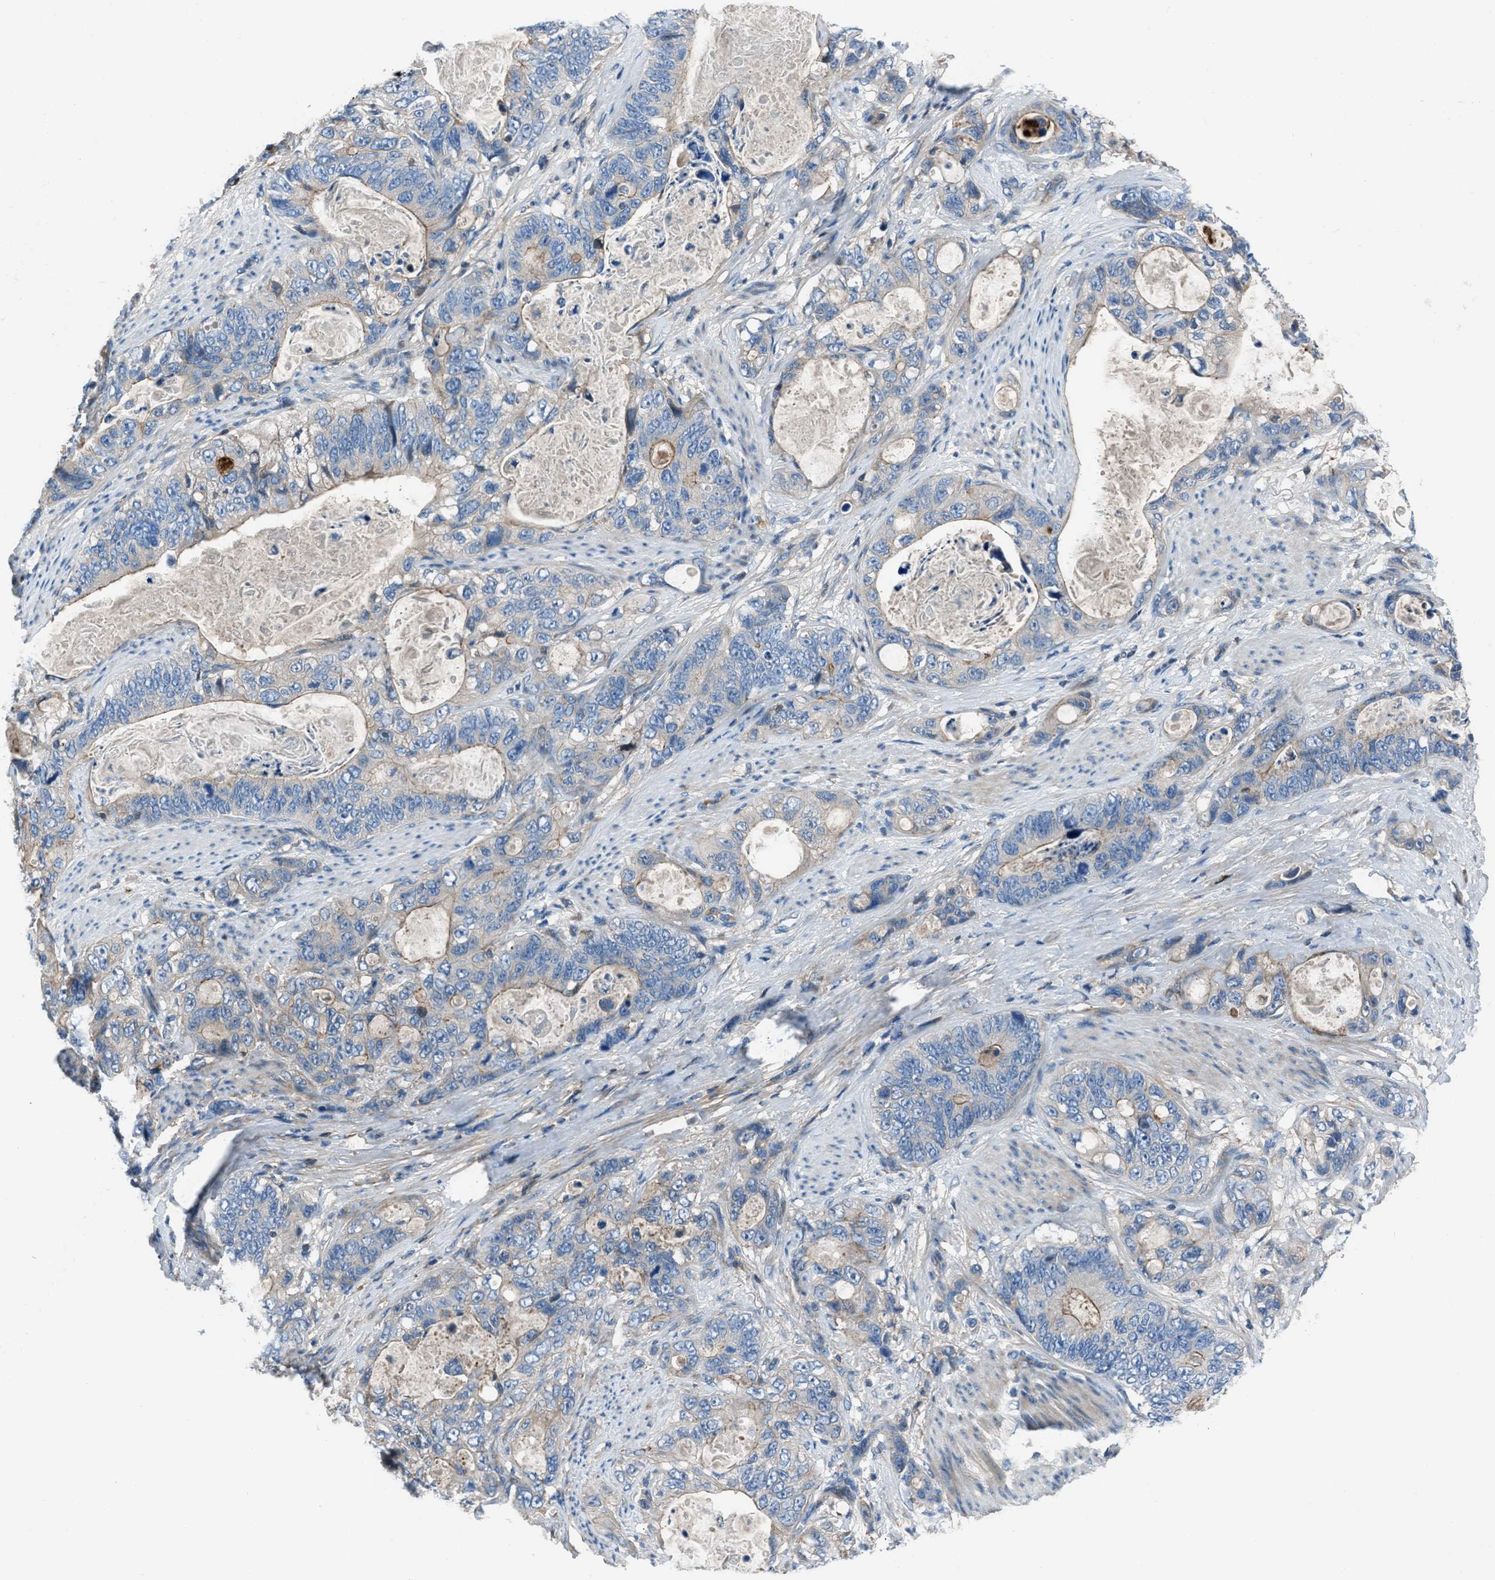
{"staining": {"intensity": "weak", "quantity": "<25%", "location": "cytoplasmic/membranous"}, "tissue": "stomach cancer", "cell_type": "Tumor cells", "image_type": "cancer", "snomed": [{"axis": "morphology", "description": "Normal tissue, NOS"}, {"axis": "morphology", "description": "Adenocarcinoma, NOS"}, {"axis": "topography", "description": "Stomach"}], "caption": "High power microscopy histopathology image of an IHC photomicrograph of stomach cancer, revealing no significant positivity in tumor cells.", "gene": "SLC38A6", "patient": {"sex": "female", "age": 89}}